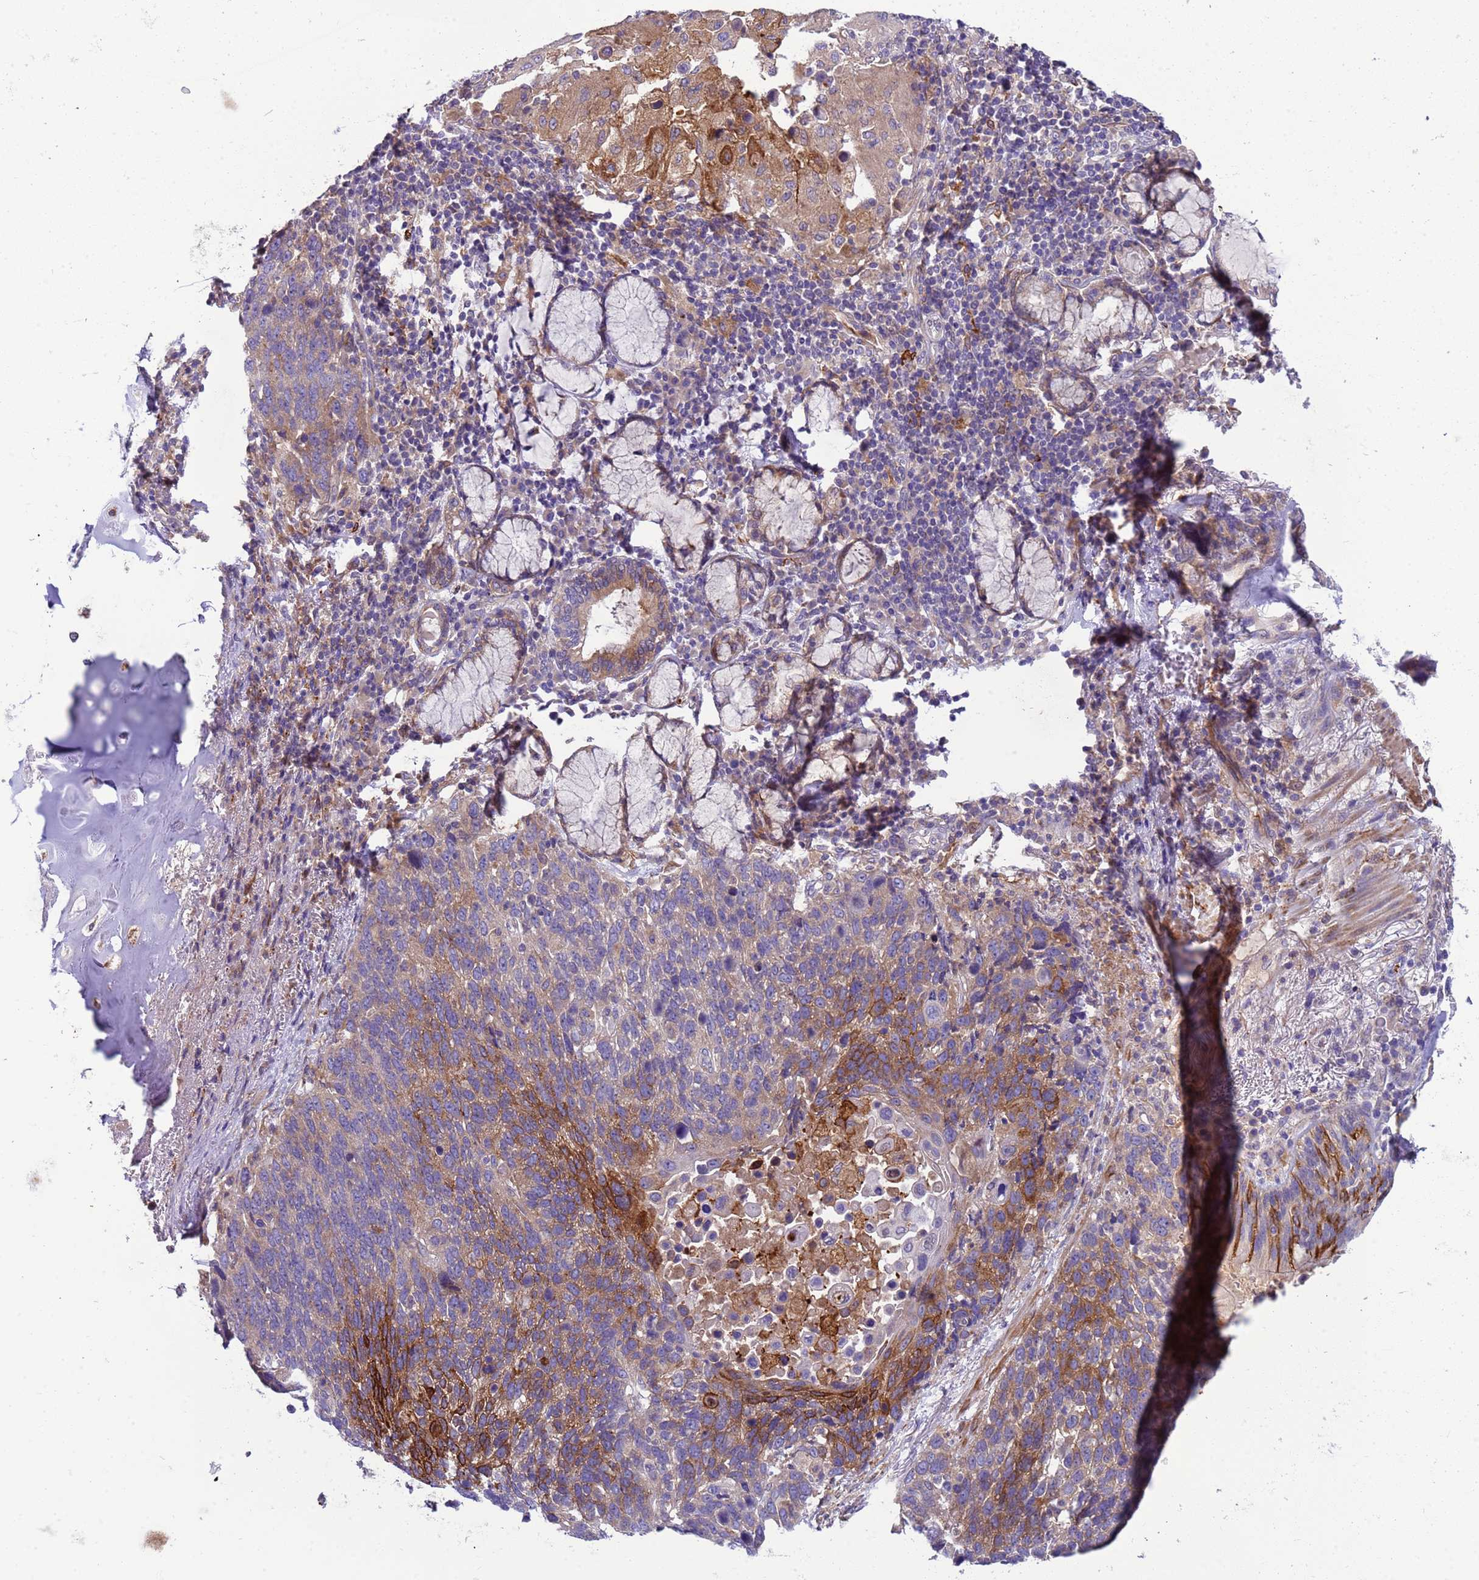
{"staining": {"intensity": "strong", "quantity": "<25%", "location": "cytoplasmic/membranous"}, "tissue": "lung cancer", "cell_type": "Tumor cells", "image_type": "cancer", "snomed": [{"axis": "morphology", "description": "Squamous cell carcinoma, NOS"}, {"axis": "topography", "description": "Lung"}], "caption": "The immunohistochemical stain highlights strong cytoplasmic/membranous expression in tumor cells of squamous cell carcinoma (lung) tissue.", "gene": "PAQR7", "patient": {"sex": "male", "age": 66}}